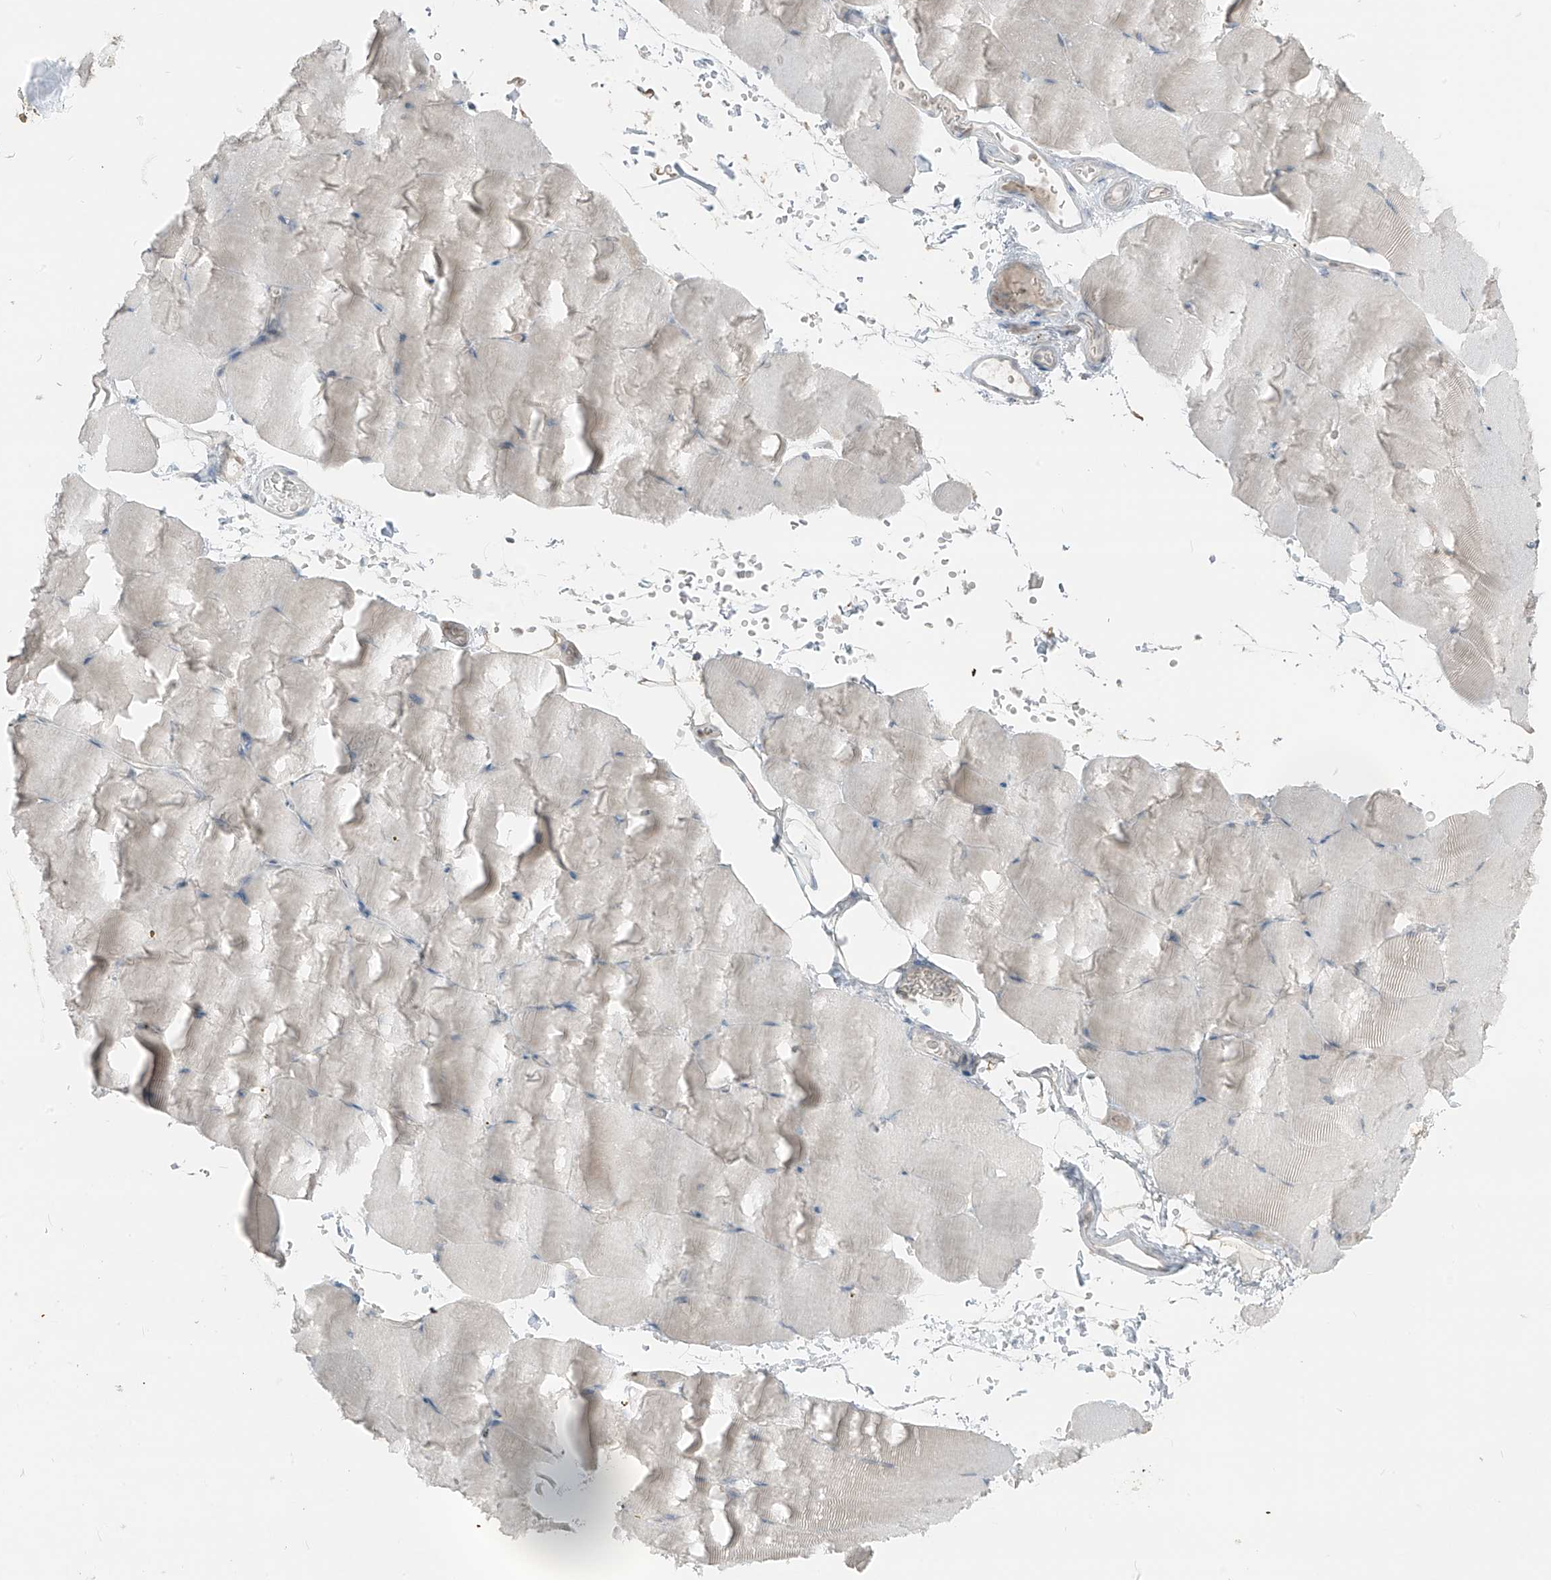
{"staining": {"intensity": "negative", "quantity": "none", "location": "none"}, "tissue": "skeletal muscle", "cell_type": "Myocytes", "image_type": "normal", "snomed": [{"axis": "morphology", "description": "Normal tissue, NOS"}, {"axis": "topography", "description": "Skeletal muscle"}, {"axis": "topography", "description": "Parathyroid gland"}], "caption": "Immunohistochemistry of unremarkable skeletal muscle shows no expression in myocytes. (Immunohistochemistry, brightfield microscopy, high magnification).", "gene": "PRDM6", "patient": {"sex": "female", "age": 37}}